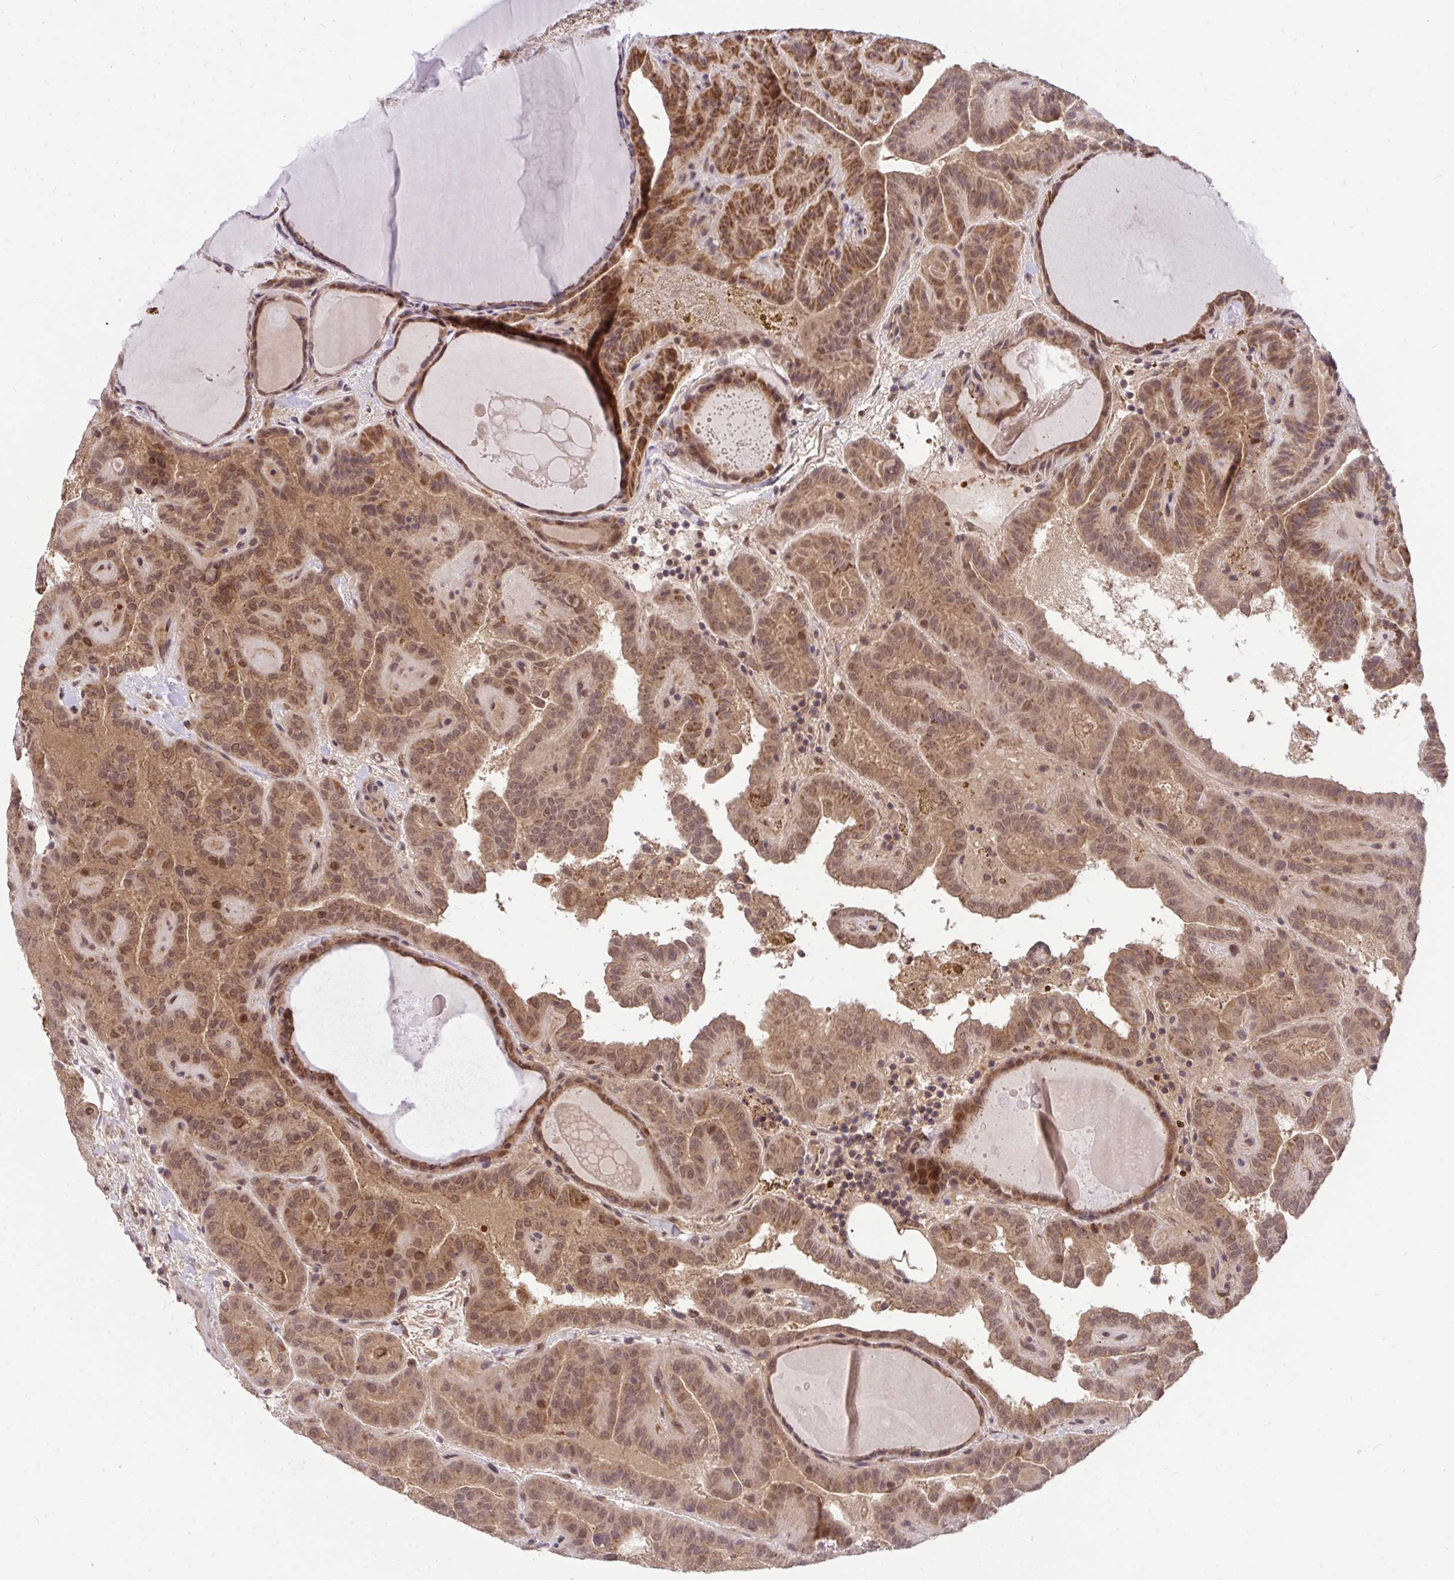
{"staining": {"intensity": "moderate", "quantity": ">75%", "location": "cytoplasmic/membranous,nuclear"}, "tissue": "thyroid cancer", "cell_type": "Tumor cells", "image_type": "cancer", "snomed": [{"axis": "morphology", "description": "Papillary adenocarcinoma, NOS"}, {"axis": "topography", "description": "Thyroid gland"}], "caption": "Approximately >75% of tumor cells in human papillary adenocarcinoma (thyroid) show moderate cytoplasmic/membranous and nuclear protein expression as visualized by brown immunohistochemical staining.", "gene": "PPP1CA", "patient": {"sex": "female", "age": 46}}